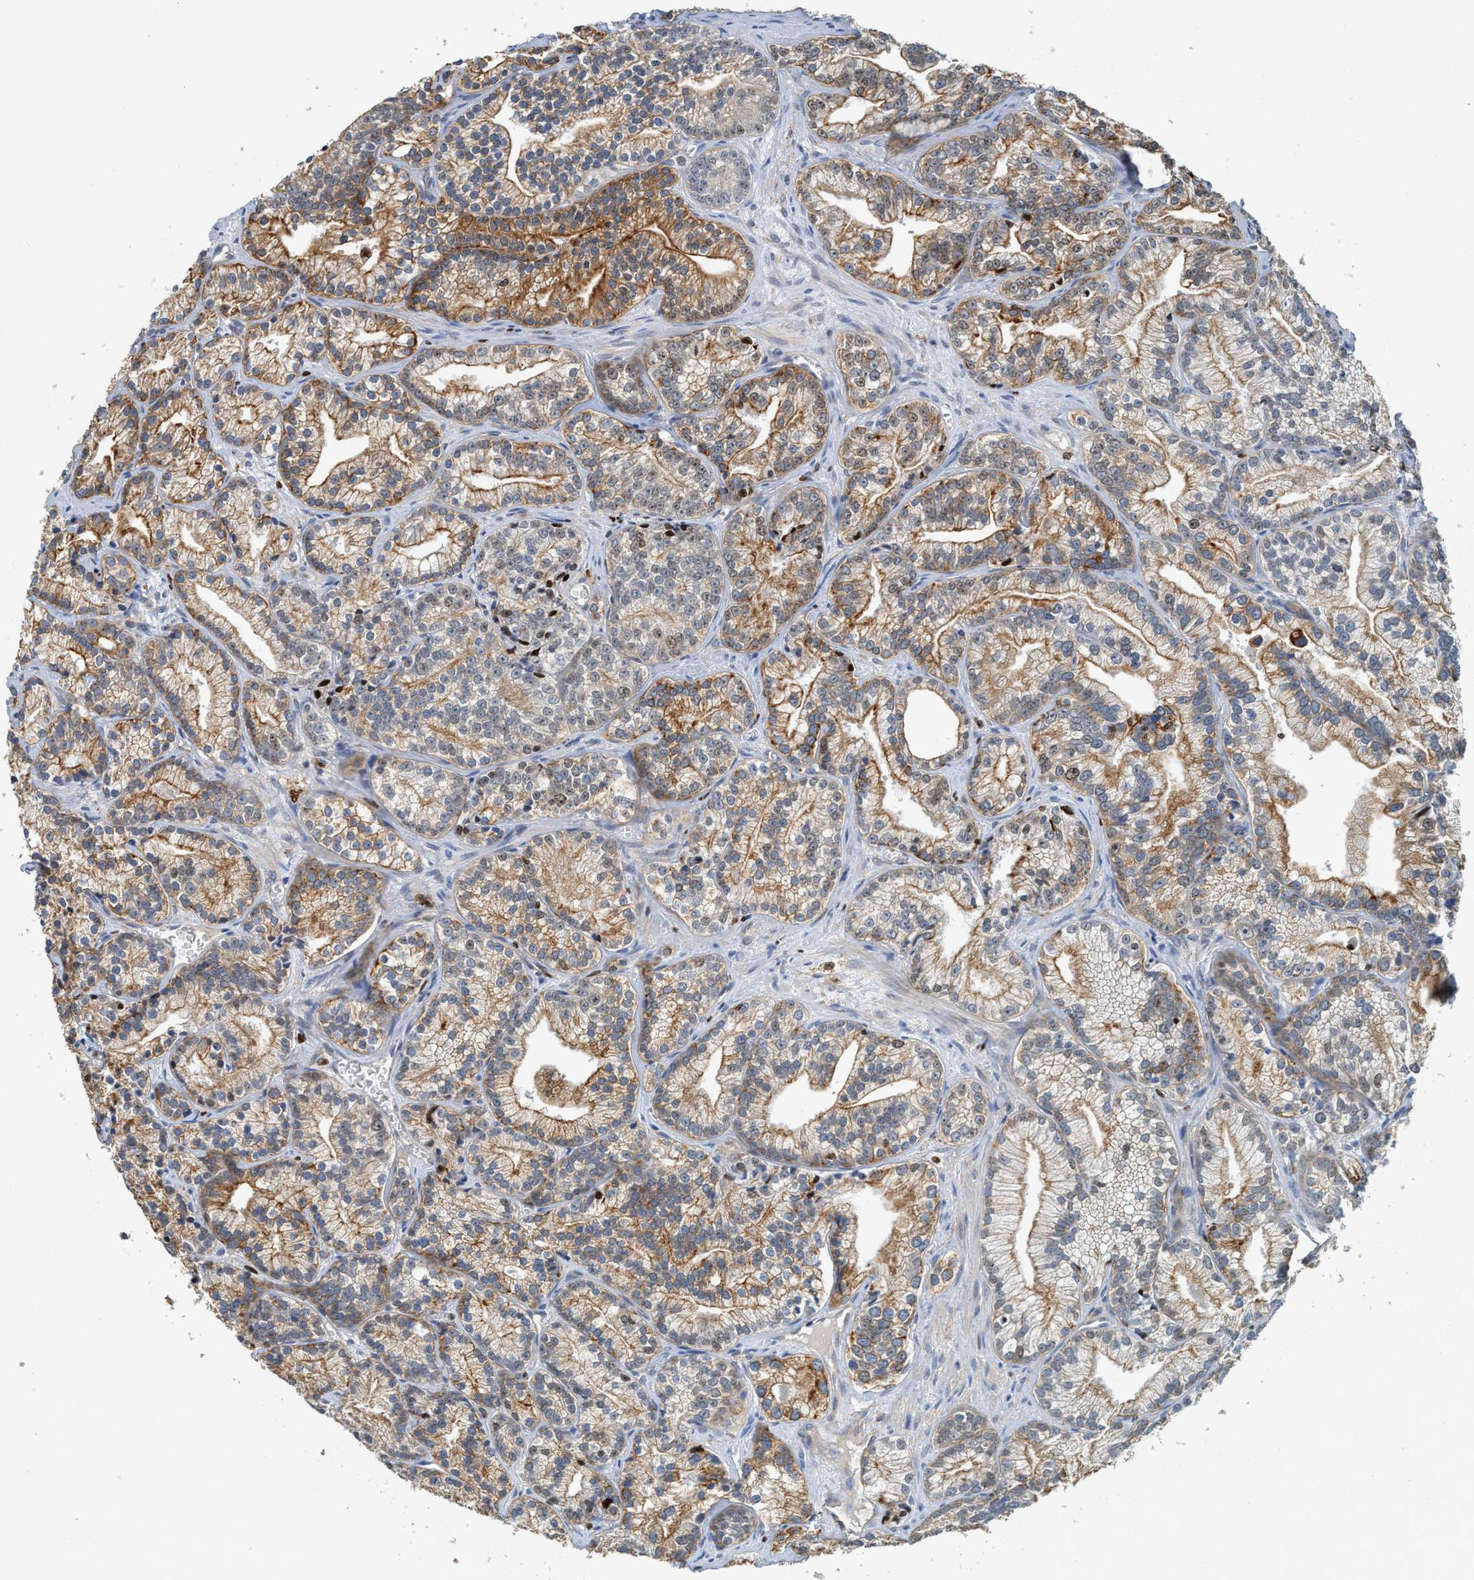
{"staining": {"intensity": "moderate", "quantity": "25%-75%", "location": "cytoplasmic/membranous,nuclear"}, "tissue": "prostate cancer", "cell_type": "Tumor cells", "image_type": "cancer", "snomed": [{"axis": "morphology", "description": "Adenocarcinoma, Low grade"}, {"axis": "topography", "description": "Prostate"}], "caption": "Tumor cells reveal medium levels of moderate cytoplasmic/membranous and nuclear expression in approximately 25%-75% of cells in prostate low-grade adenocarcinoma.", "gene": "SH3D19", "patient": {"sex": "male", "age": 89}}